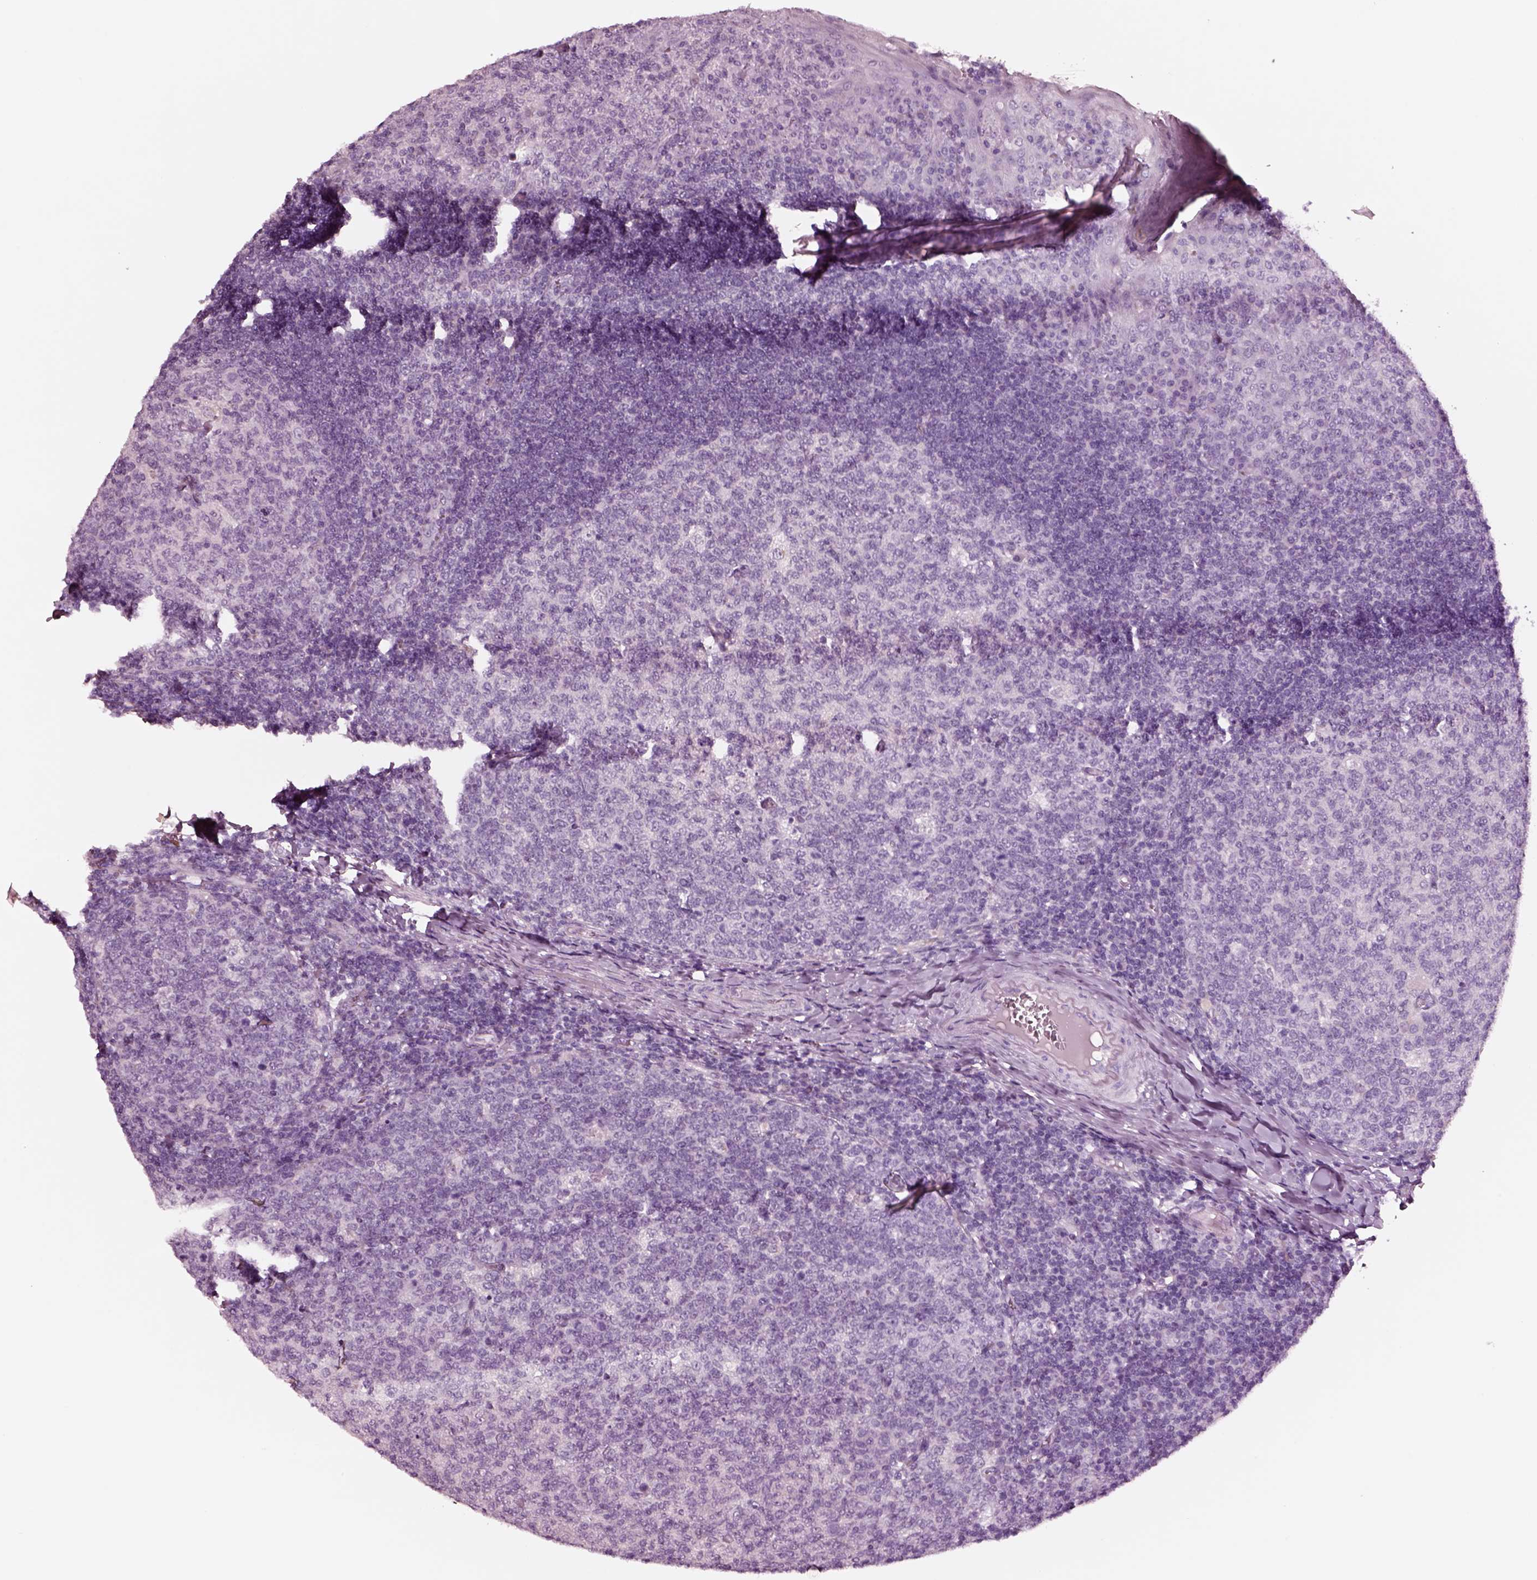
{"staining": {"intensity": "negative", "quantity": "none", "location": "none"}, "tissue": "tonsil", "cell_type": "Germinal center cells", "image_type": "normal", "snomed": [{"axis": "morphology", "description": "Normal tissue, NOS"}, {"axis": "topography", "description": "Tonsil"}], "caption": "Protein analysis of normal tonsil exhibits no significant expression in germinal center cells. (Immunohistochemistry (ihc), brightfield microscopy, high magnification).", "gene": "NMRK2", "patient": {"sex": "female", "age": 13}}